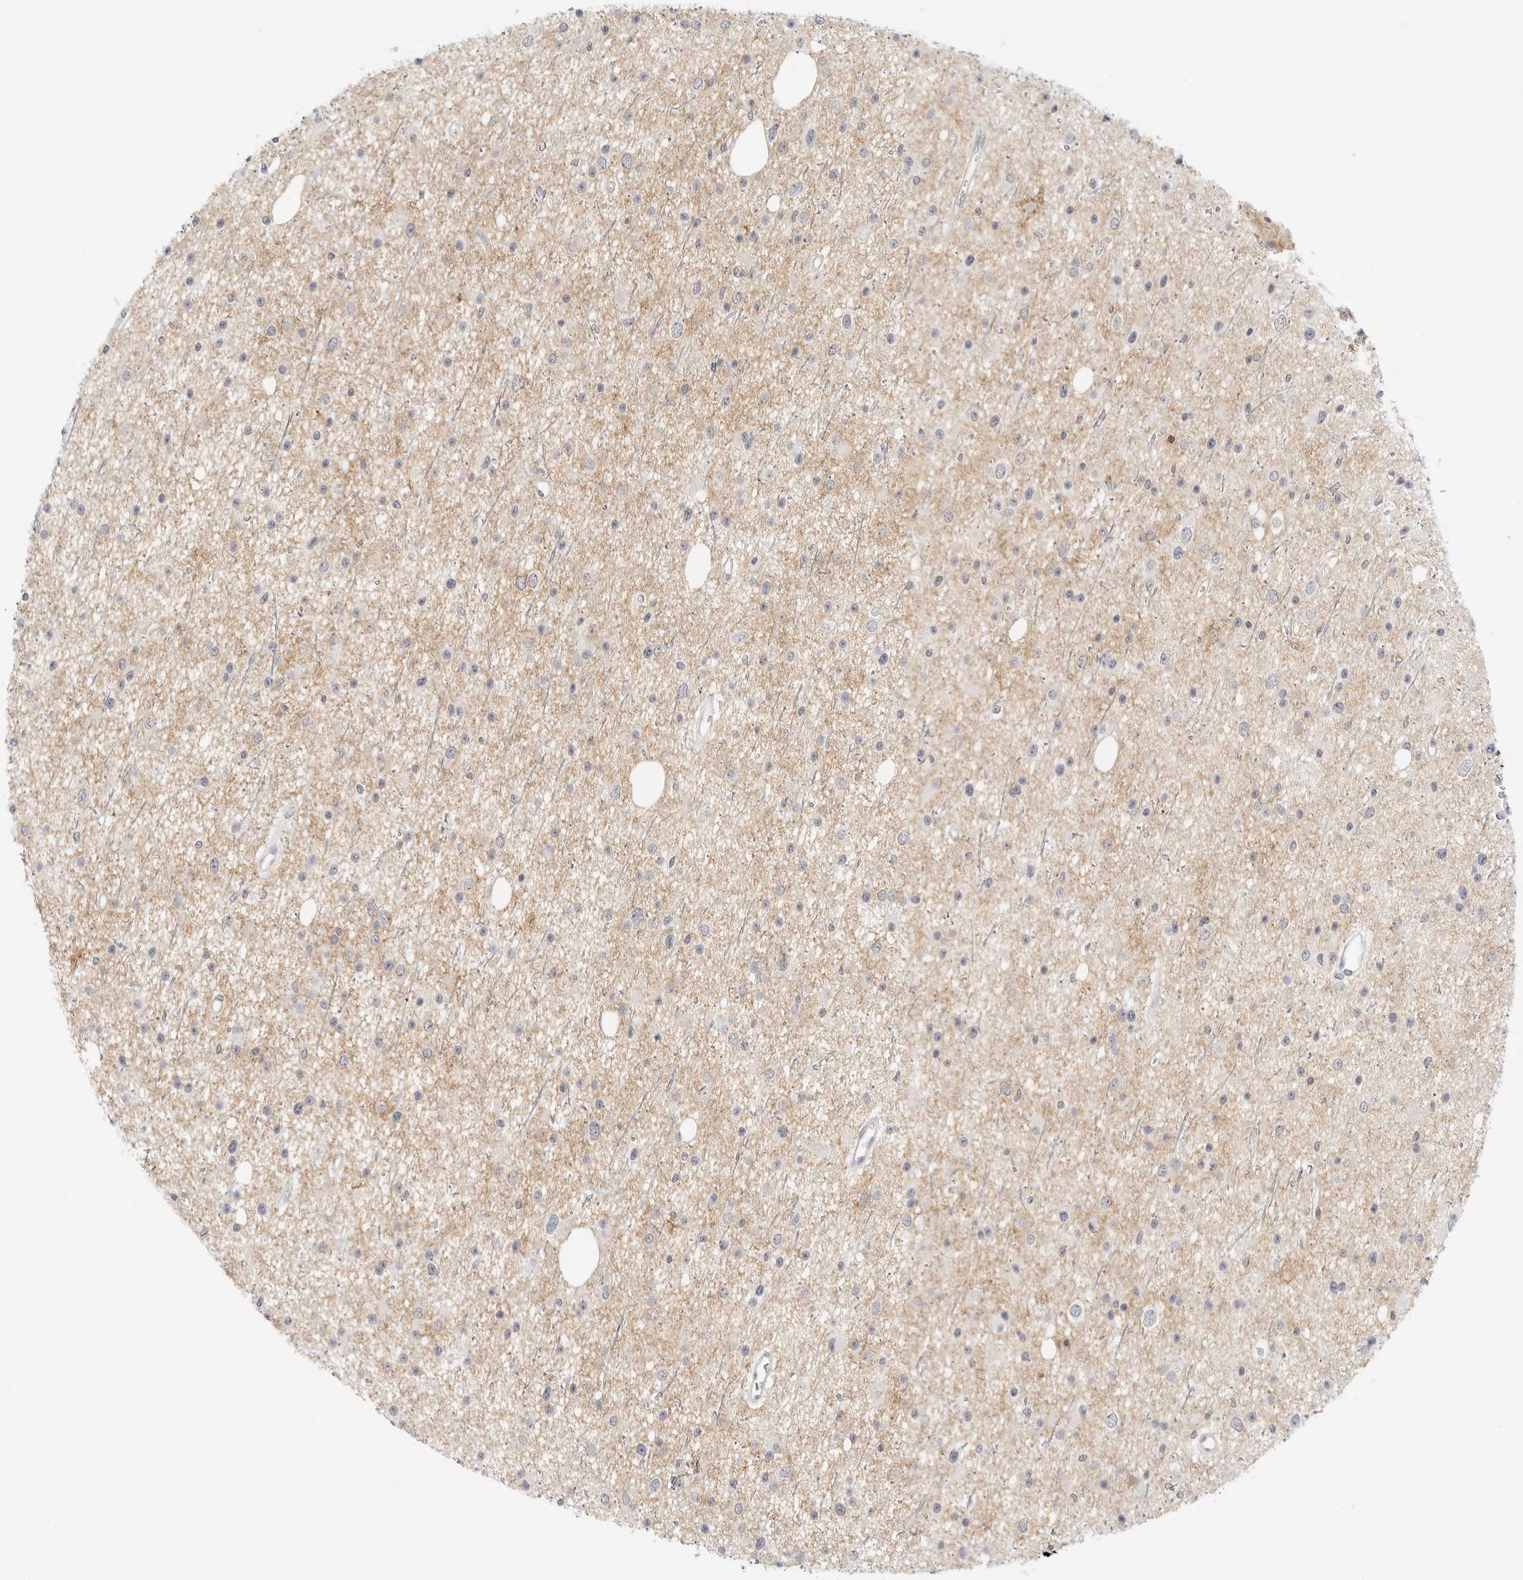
{"staining": {"intensity": "negative", "quantity": "none", "location": "none"}, "tissue": "glioma", "cell_type": "Tumor cells", "image_type": "cancer", "snomed": [{"axis": "morphology", "description": "Glioma, malignant, Low grade"}, {"axis": "topography", "description": "Cerebral cortex"}], "caption": "Immunohistochemical staining of glioma demonstrates no significant staining in tumor cells.", "gene": "SLC9A3R1", "patient": {"sex": "female", "age": 39}}